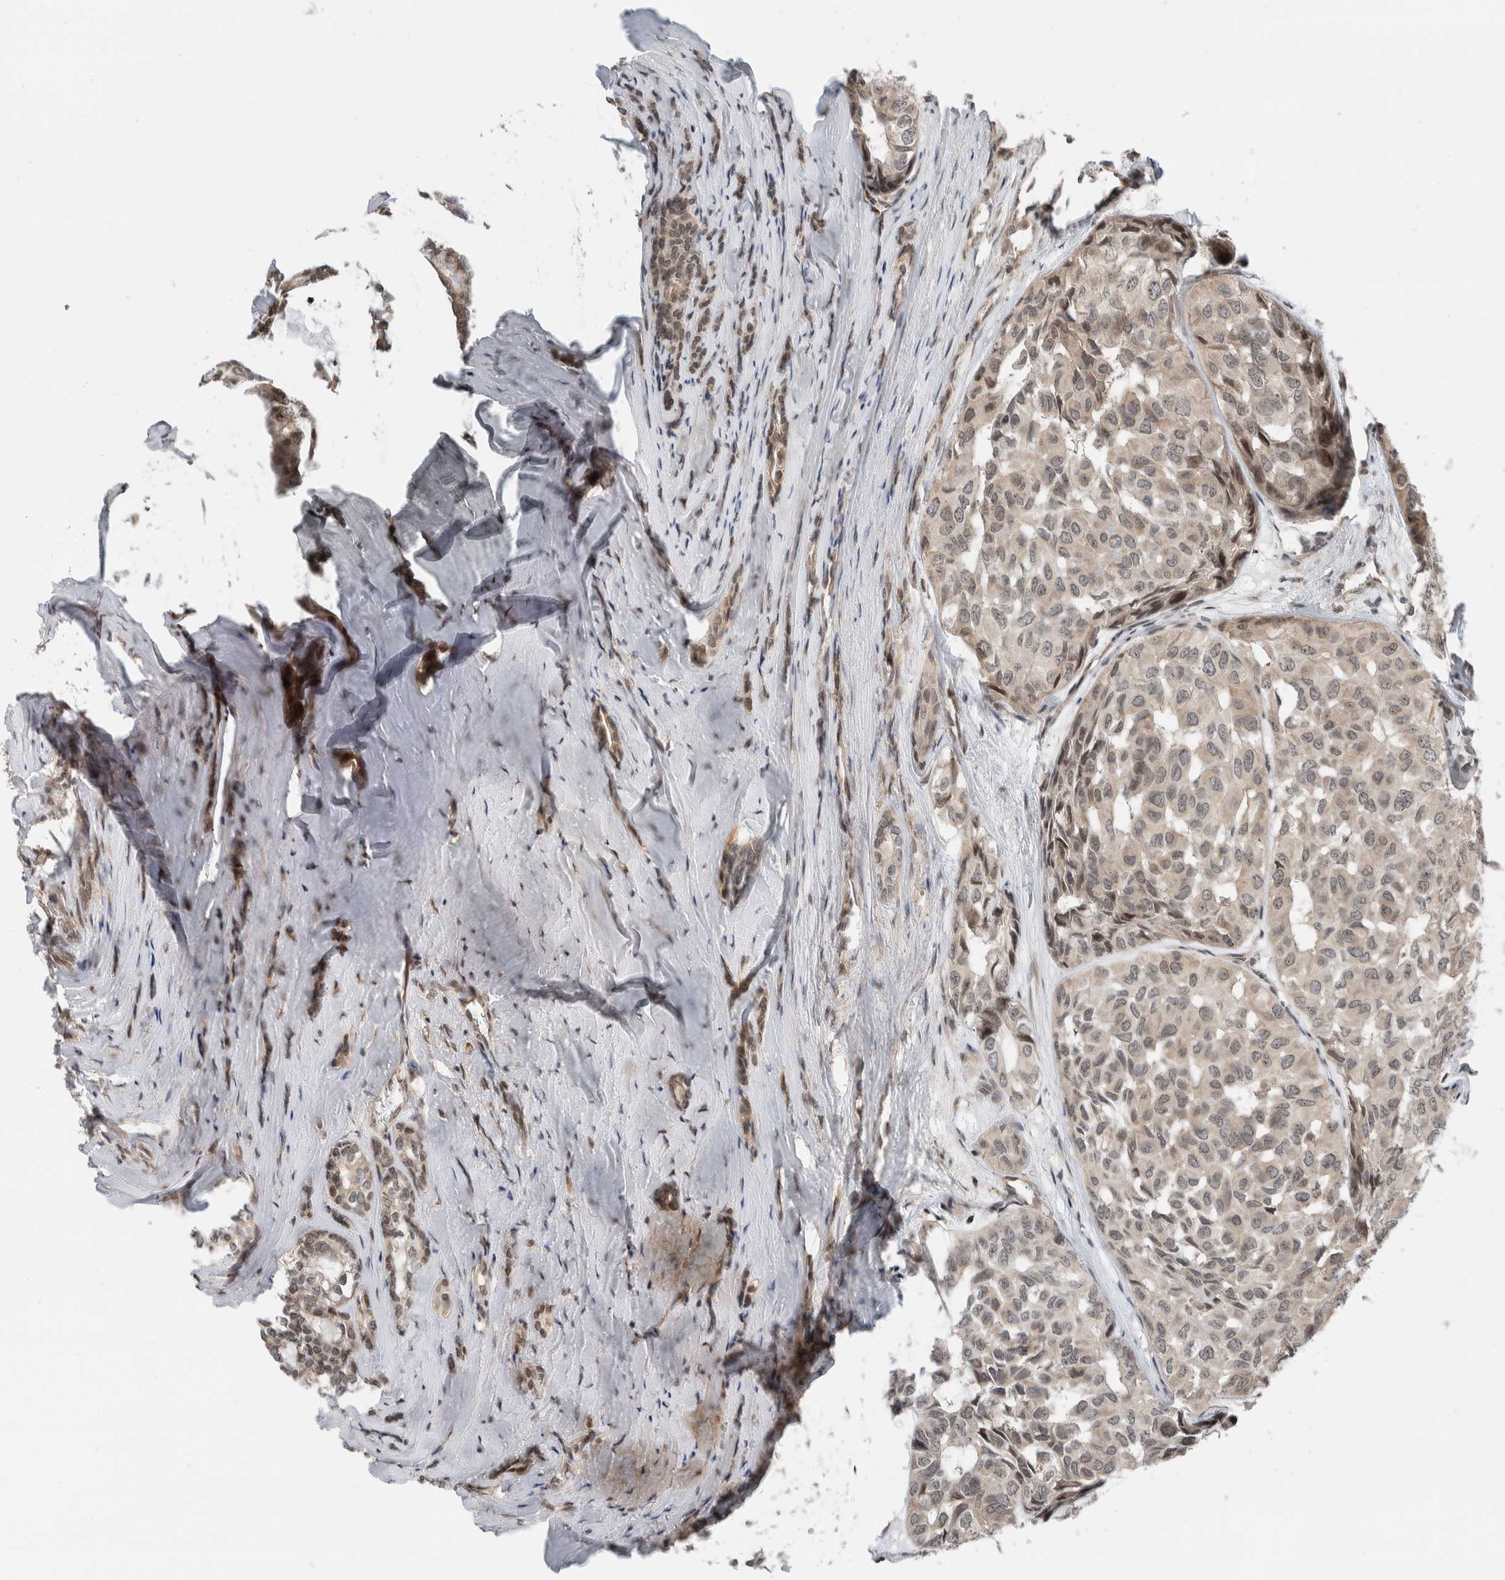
{"staining": {"intensity": "weak", "quantity": "<25%", "location": "cytoplasmic/membranous,nuclear"}, "tissue": "head and neck cancer", "cell_type": "Tumor cells", "image_type": "cancer", "snomed": [{"axis": "morphology", "description": "Adenocarcinoma, NOS"}, {"axis": "topography", "description": "Salivary gland, NOS"}, {"axis": "topography", "description": "Head-Neck"}], "caption": "Image shows no significant protein expression in tumor cells of head and neck cancer (adenocarcinoma). Nuclei are stained in blue.", "gene": "NPLOC4", "patient": {"sex": "female", "age": 76}}